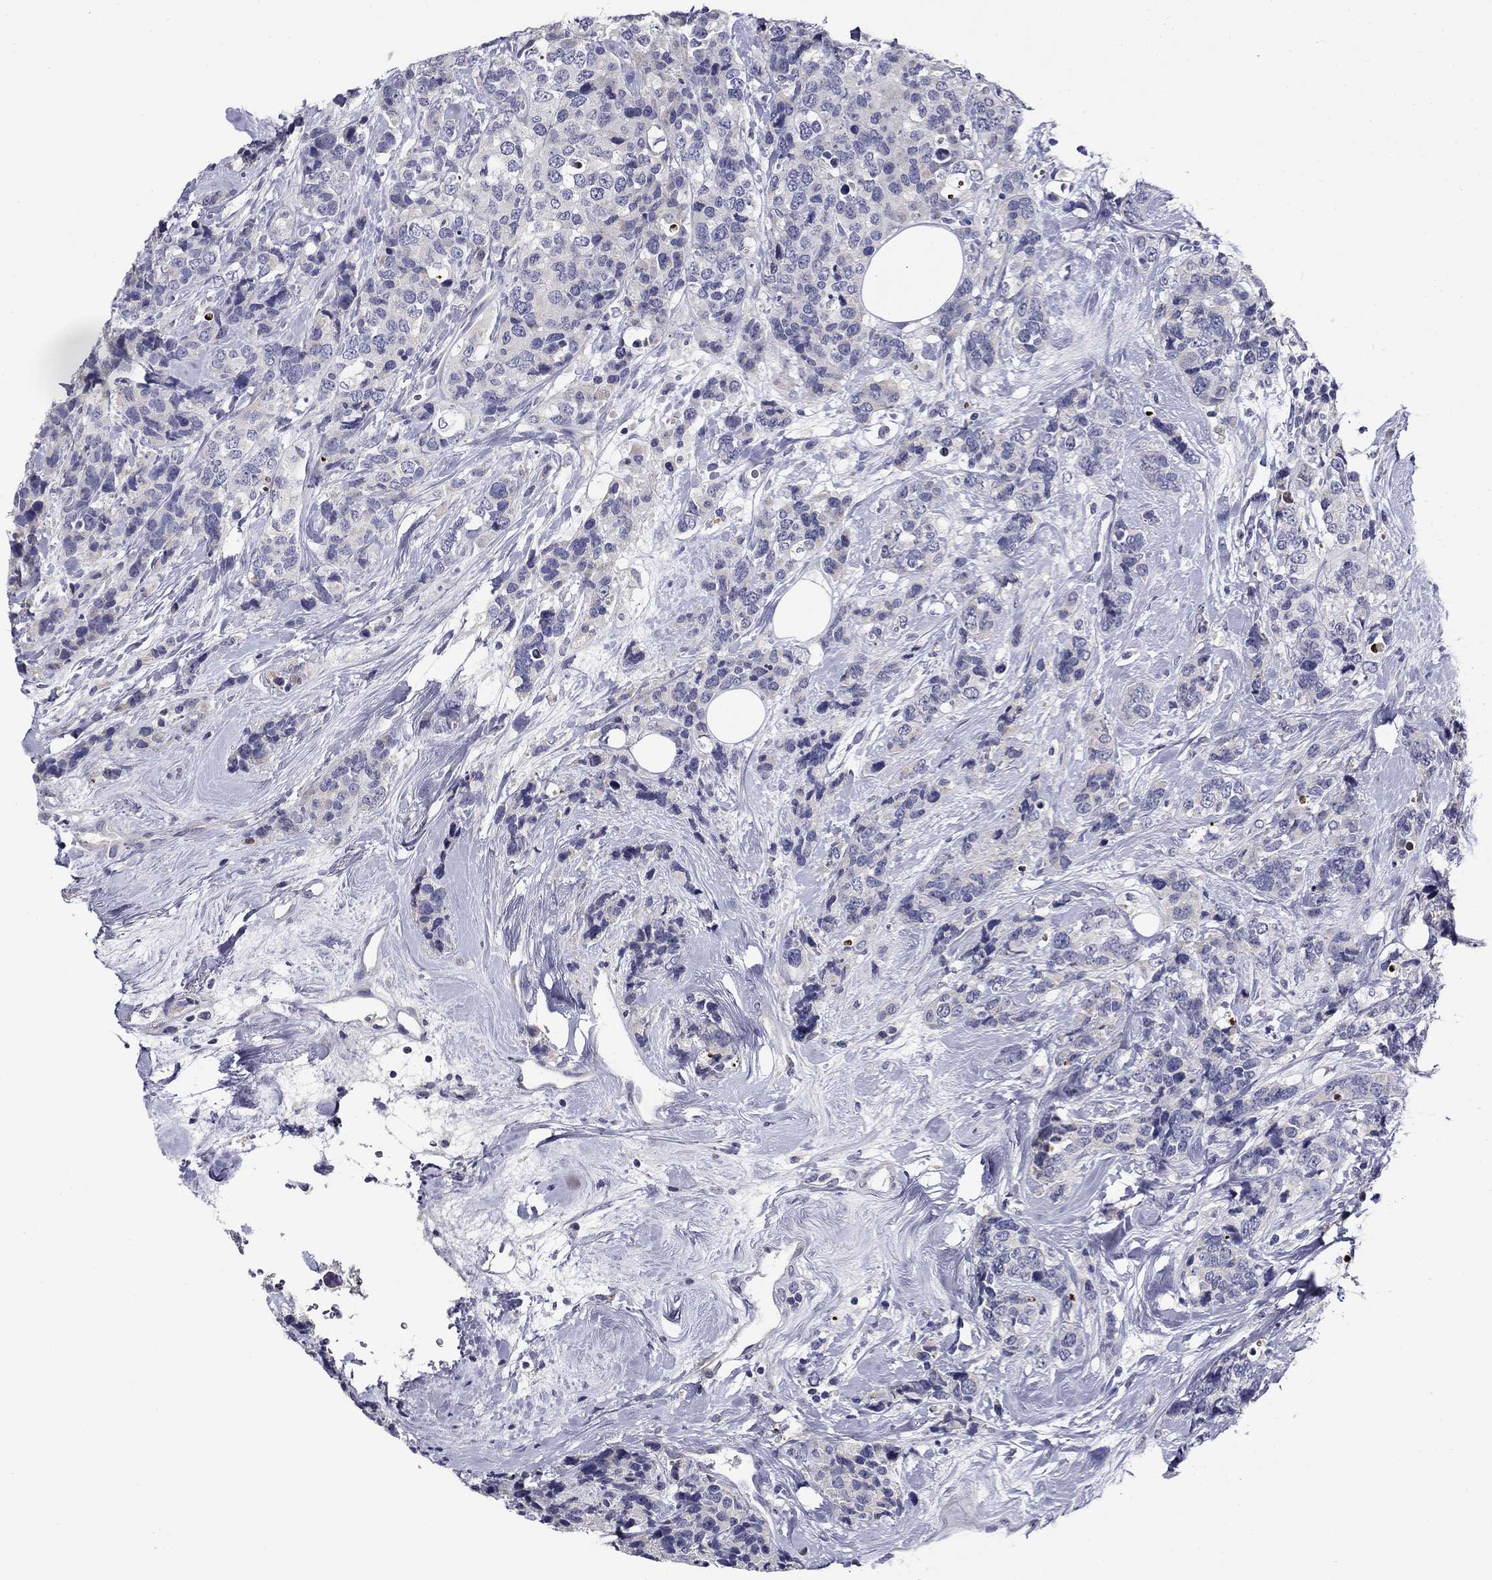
{"staining": {"intensity": "negative", "quantity": "none", "location": "none"}, "tissue": "breast cancer", "cell_type": "Tumor cells", "image_type": "cancer", "snomed": [{"axis": "morphology", "description": "Lobular carcinoma"}, {"axis": "topography", "description": "Breast"}], "caption": "Tumor cells are negative for brown protein staining in breast cancer.", "gene": "SPATA7", "patient": {"sex": "female", "age": 59}}